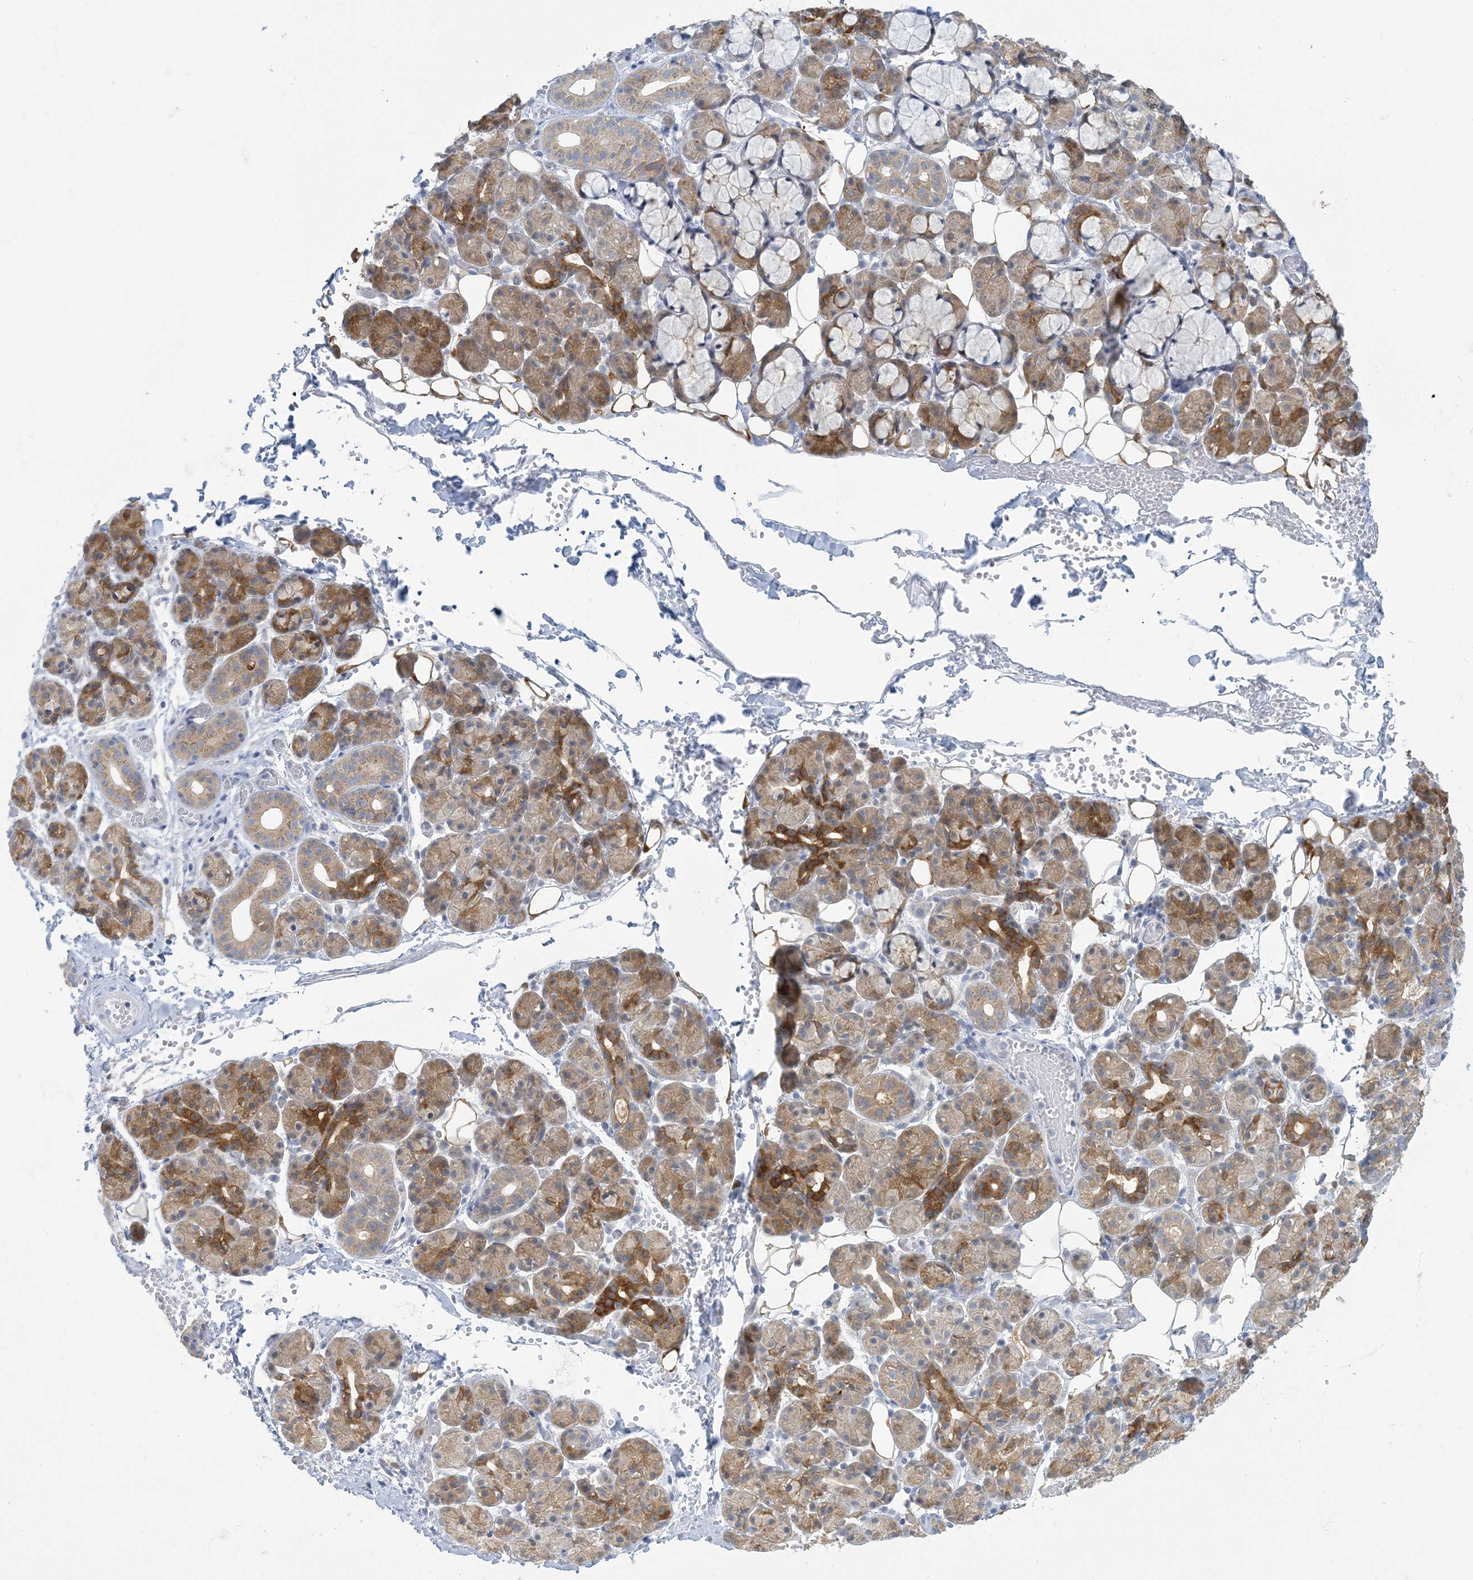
{"staining": {"intensity": "moderate", "quantity": "25%-75%", "location": "cytoplasmic/membranous"}, "tissue": "salivary gland", "cell_type": "Glandular cells", "image_type": "normal", "snomed": [{"axis": "morphology", "description": "Normal tissue, NOS"}, {"axis": "topography", "description": "Salivary gland"}], "caption": "High-power microscopy captured an immunohistochemistry micrograph of normal salivary gland, revealing moderate cytoplasmic/membranous expression in approximately 25%-75% of glandular cells.", "gene": "MRPS18A", "patient": {"sex": "male", "age": 63}}